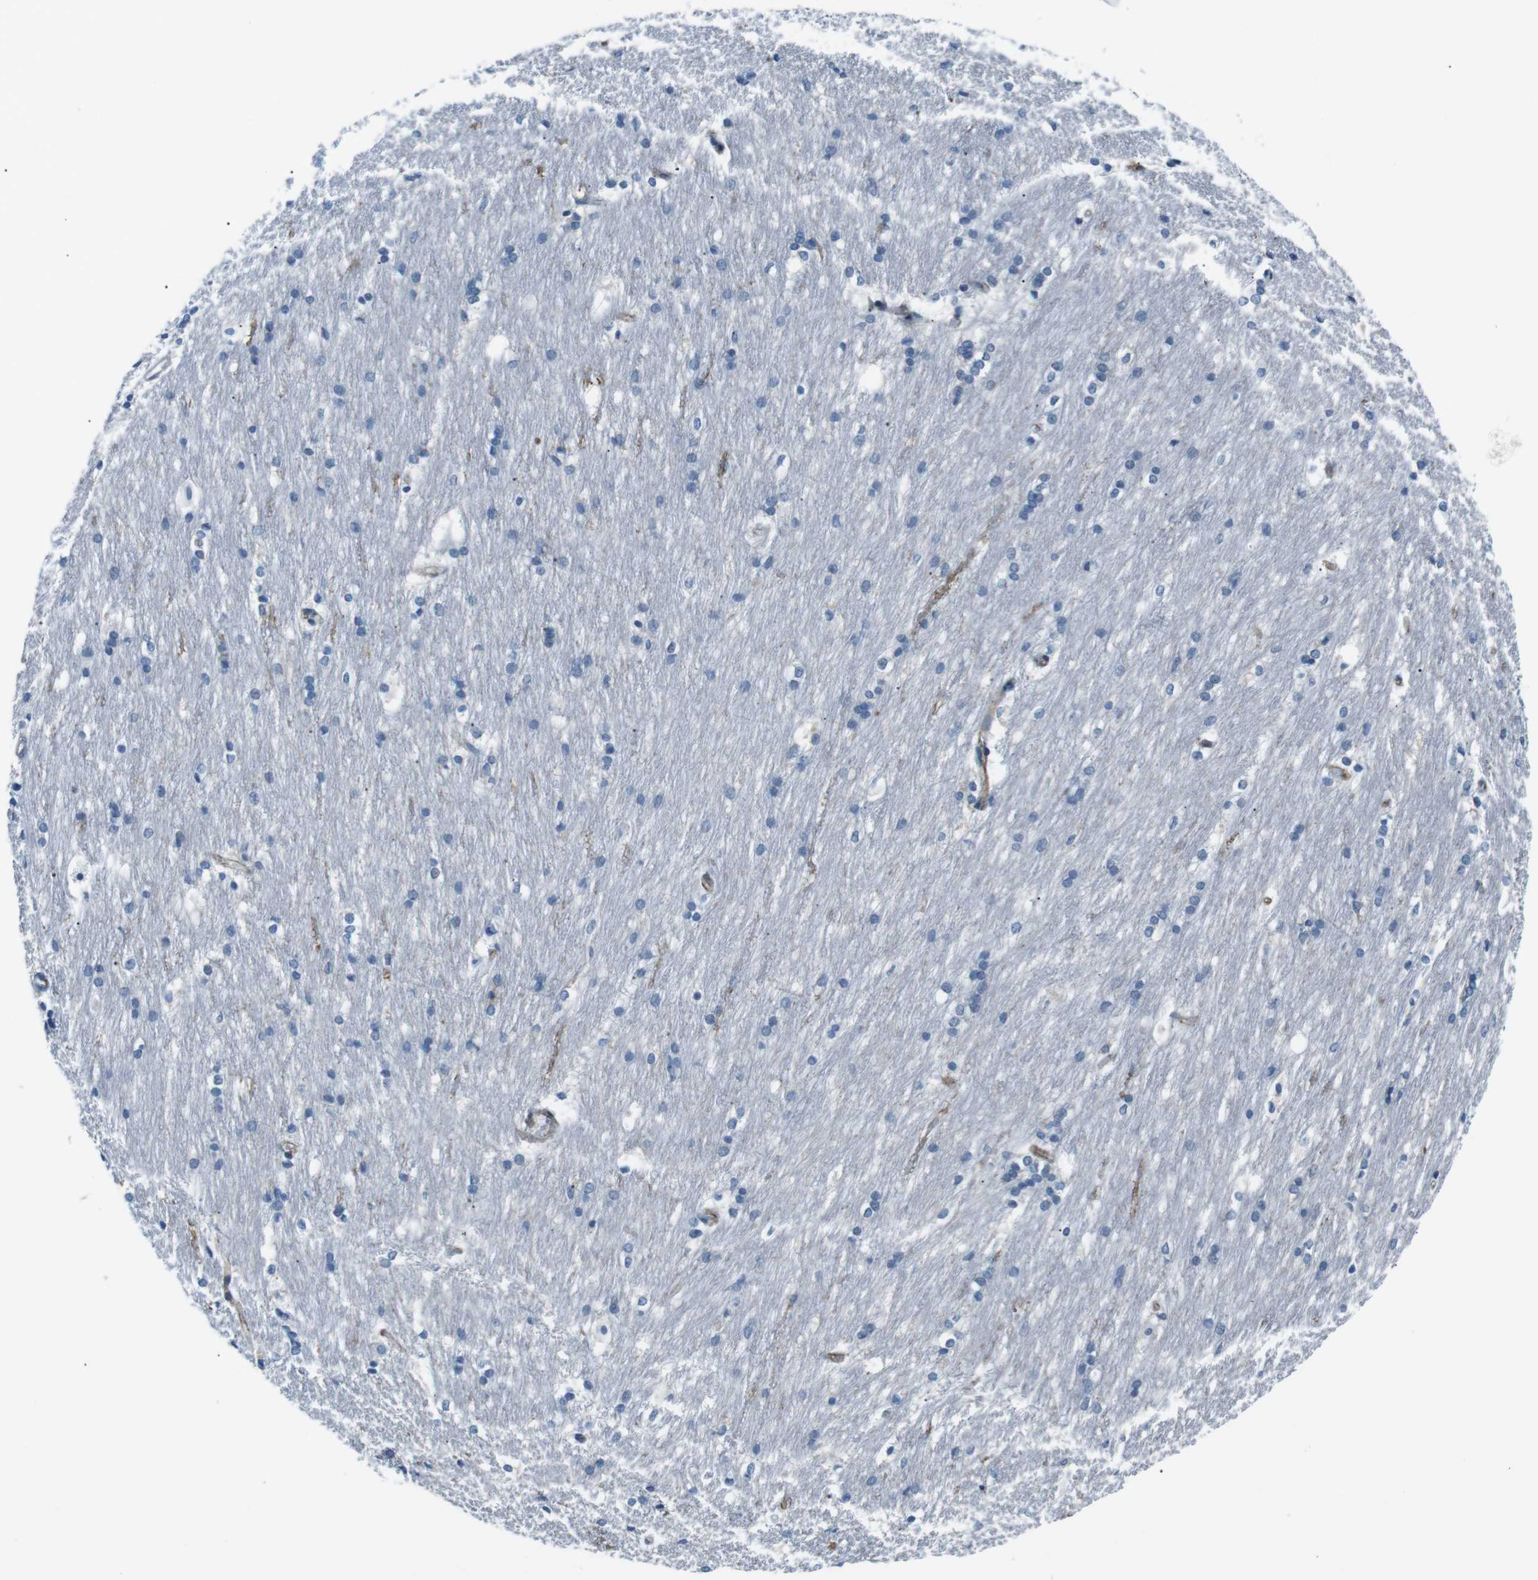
{"staining": {"intensity": "negative", "quantity": "none", "location": "none"}, "tissue": "caudate", "cell_type": "Glial cells", "image_type": "normal", "snomed": [{"axis": "morphology", "description": "Normal tissue, NOS"}, {"axis": "topography", "description": "Lateral ventricle wall"}], "caption": "This is a micrograph of IHC staining of benign caudate, which shows no expression in glial cells.", "gene": "CSF2RA", "patient": {"sex": "female", "age": 19}}